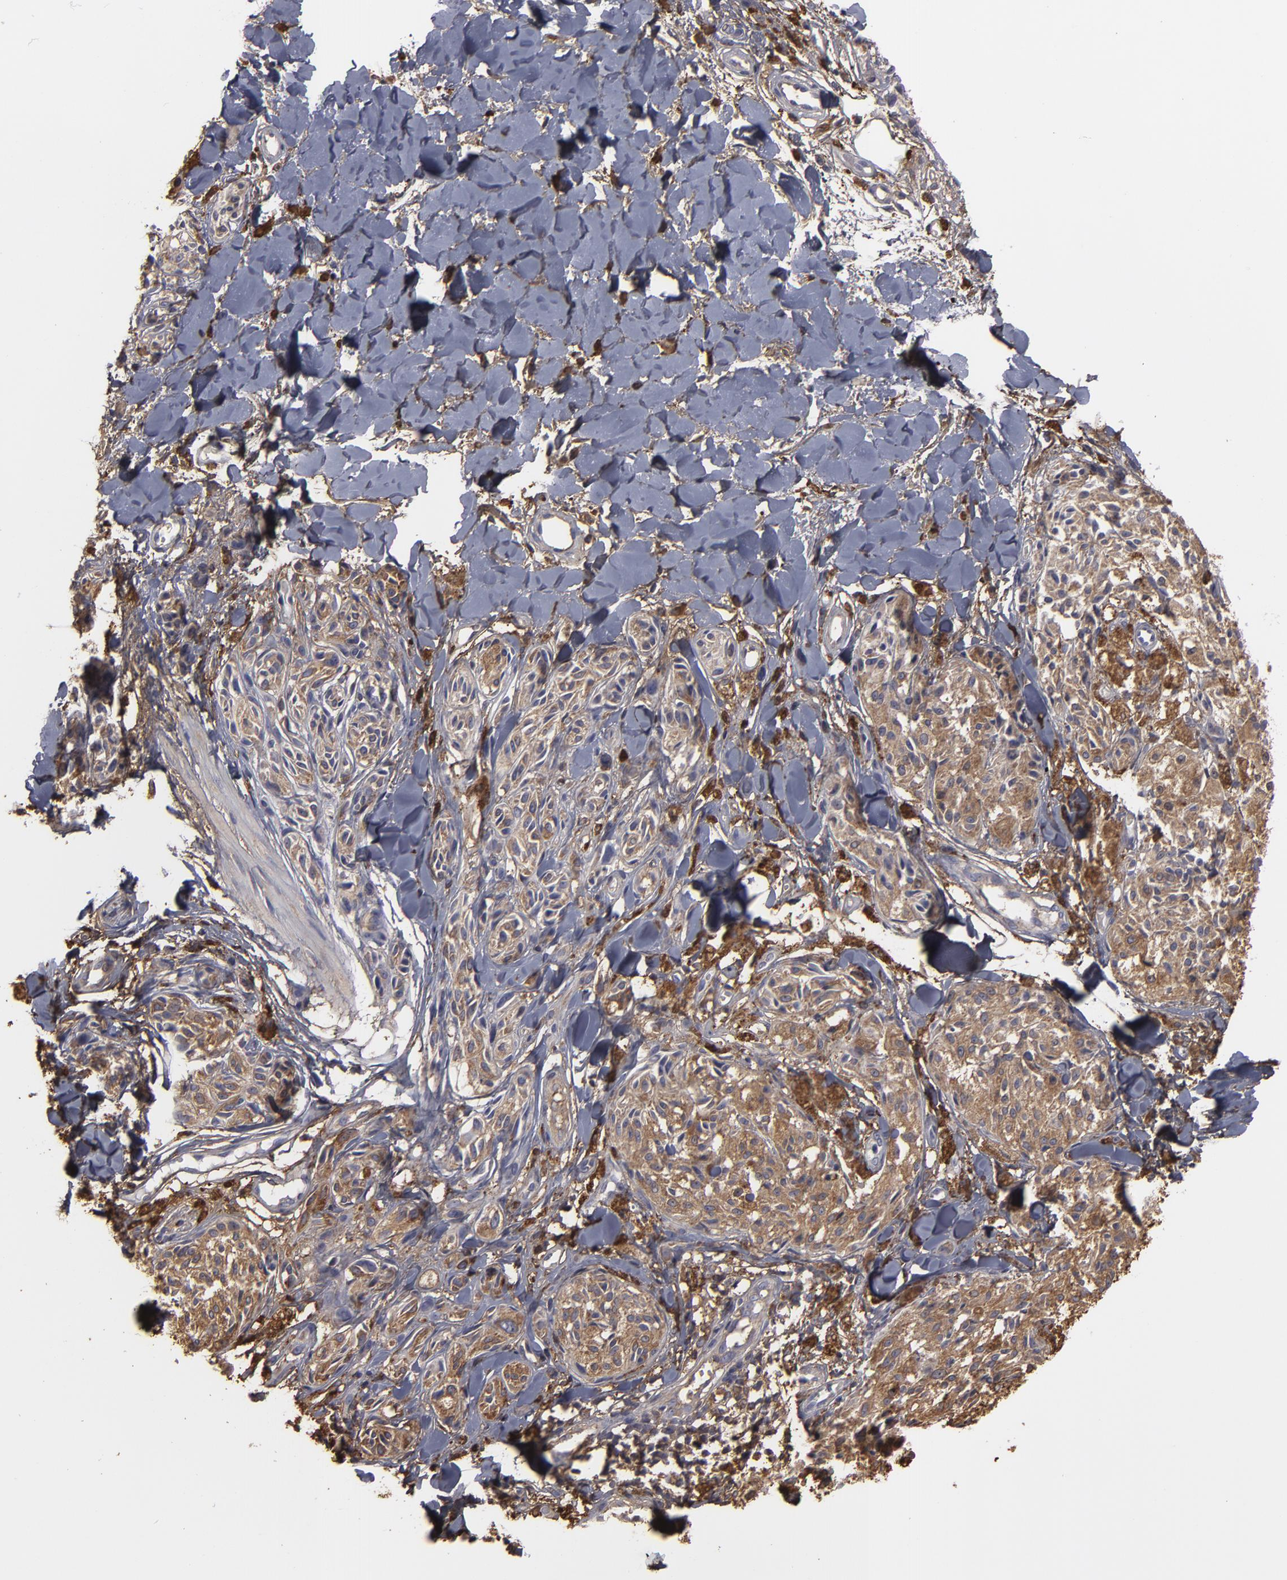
{"staining": {"intensity": "moderate", "quantity": ">75%", "location": "cytoplasmic/membranous"}, "tissue": "melanoma", "cell_type": "Tumor cells", "image_type": "cancer", "snomed": [{"axis": "morphology", "description": "Malignant melanoma, Metastatic site"}, {"axis": "topography", "description": "Skin"}], "caption": "Protein expression by immunohistochemistry (IHC) demonstrates moderate cytoplasmic/membranous expression in approximately >75% of tumor cells in melanoma.", "gene": "ODC1", "patient": {"sex": "female", "age": 66}}